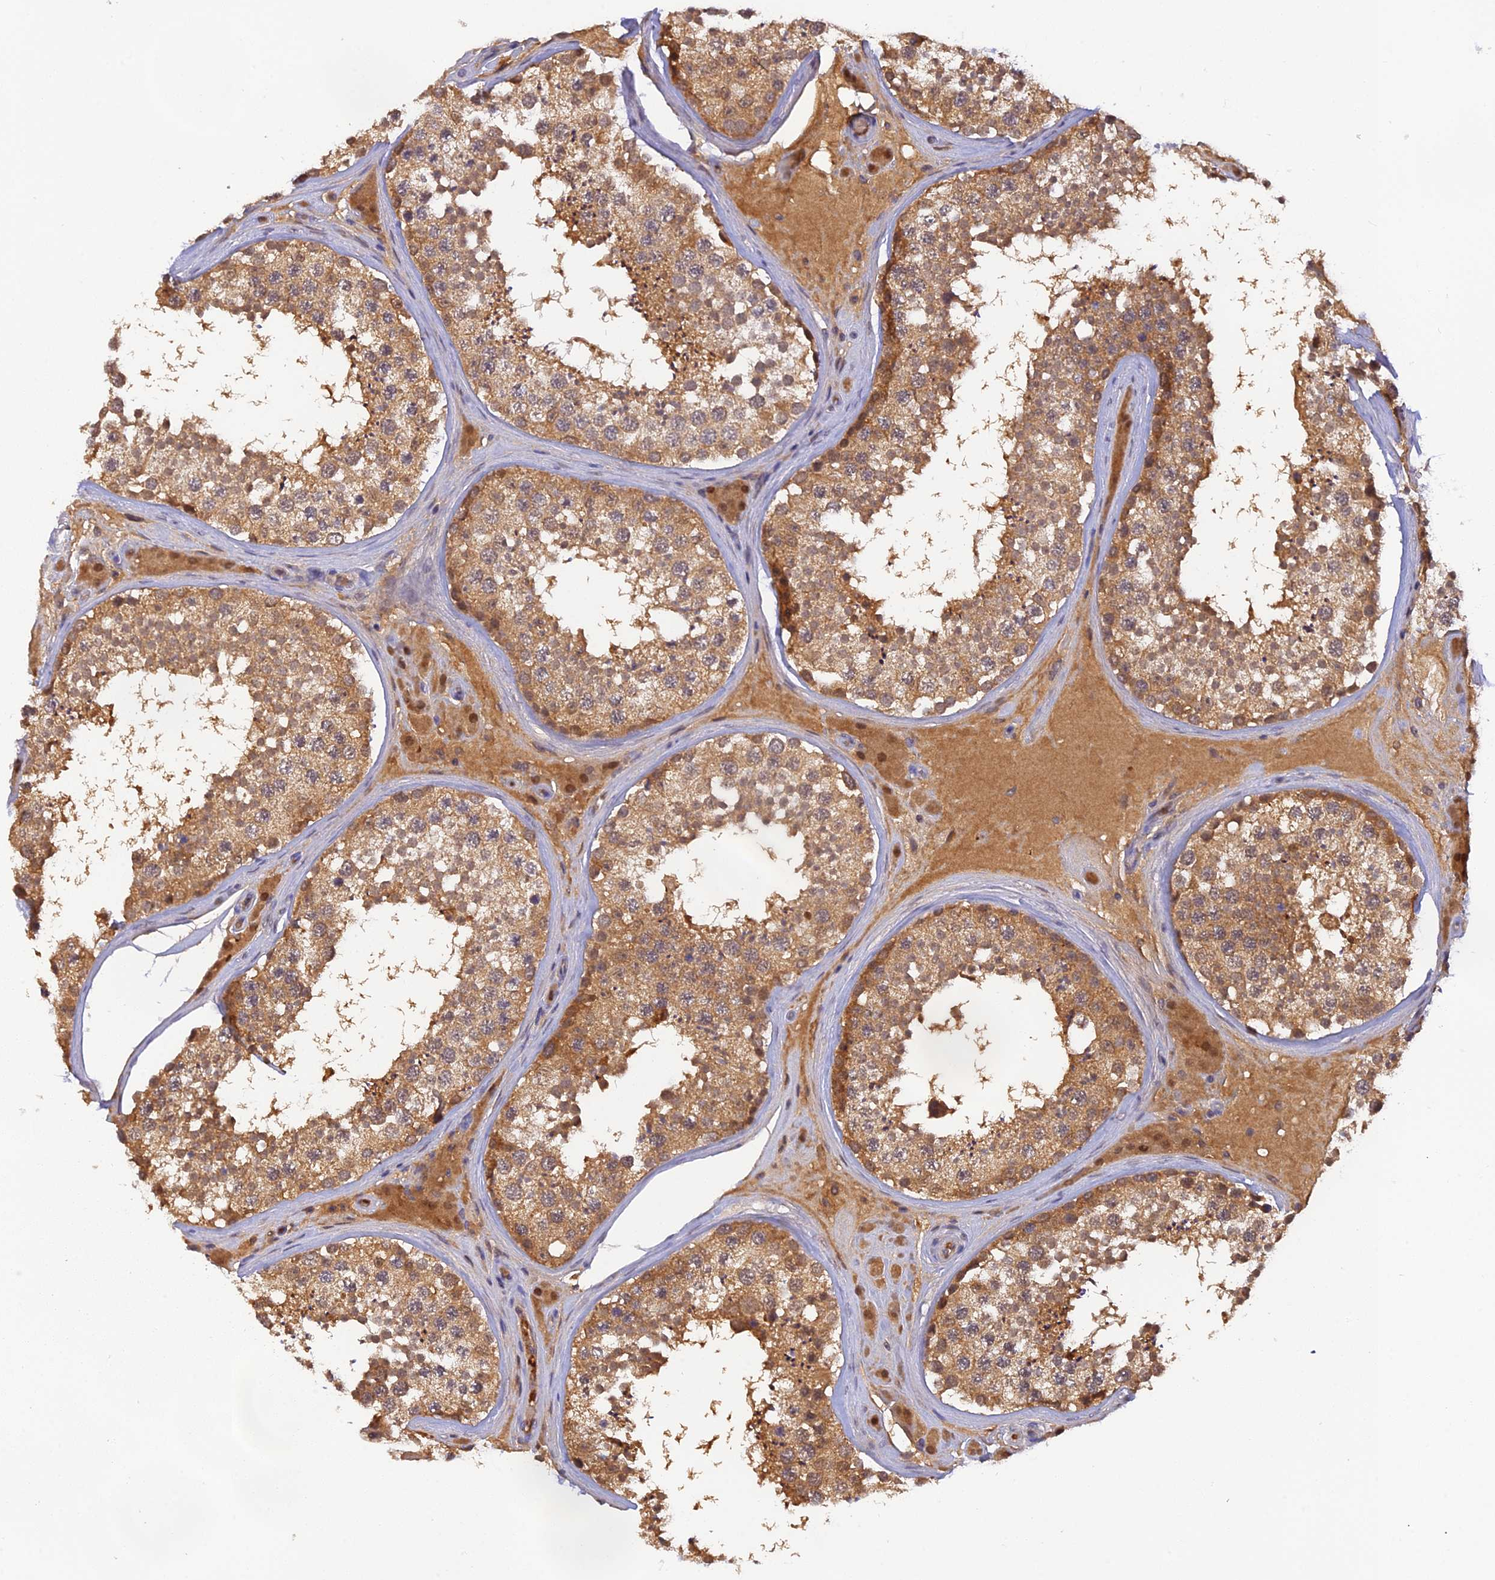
{"staining": {"intensity": "moderate", "quantity": ">75%", "location": "cytoplasmic/membranous"}, "tissue": "testis", "cell_type": "Cells in seminiferous ducts", "image_type": "normal", "snomed": [{"axis": "morphology", "description": "Normal tissue, NOS"}, {"axis": "topography", "description": "Testis"}], "caption": "Immunohistochemical staining of unremarkable testis shows >75% levels of moderate cytoplasmic/membranous protein staining in about >75% of cells in seminiferous ducts.", "gene": "HDHD2", "patient": {"sex": "male", "age": 46}}